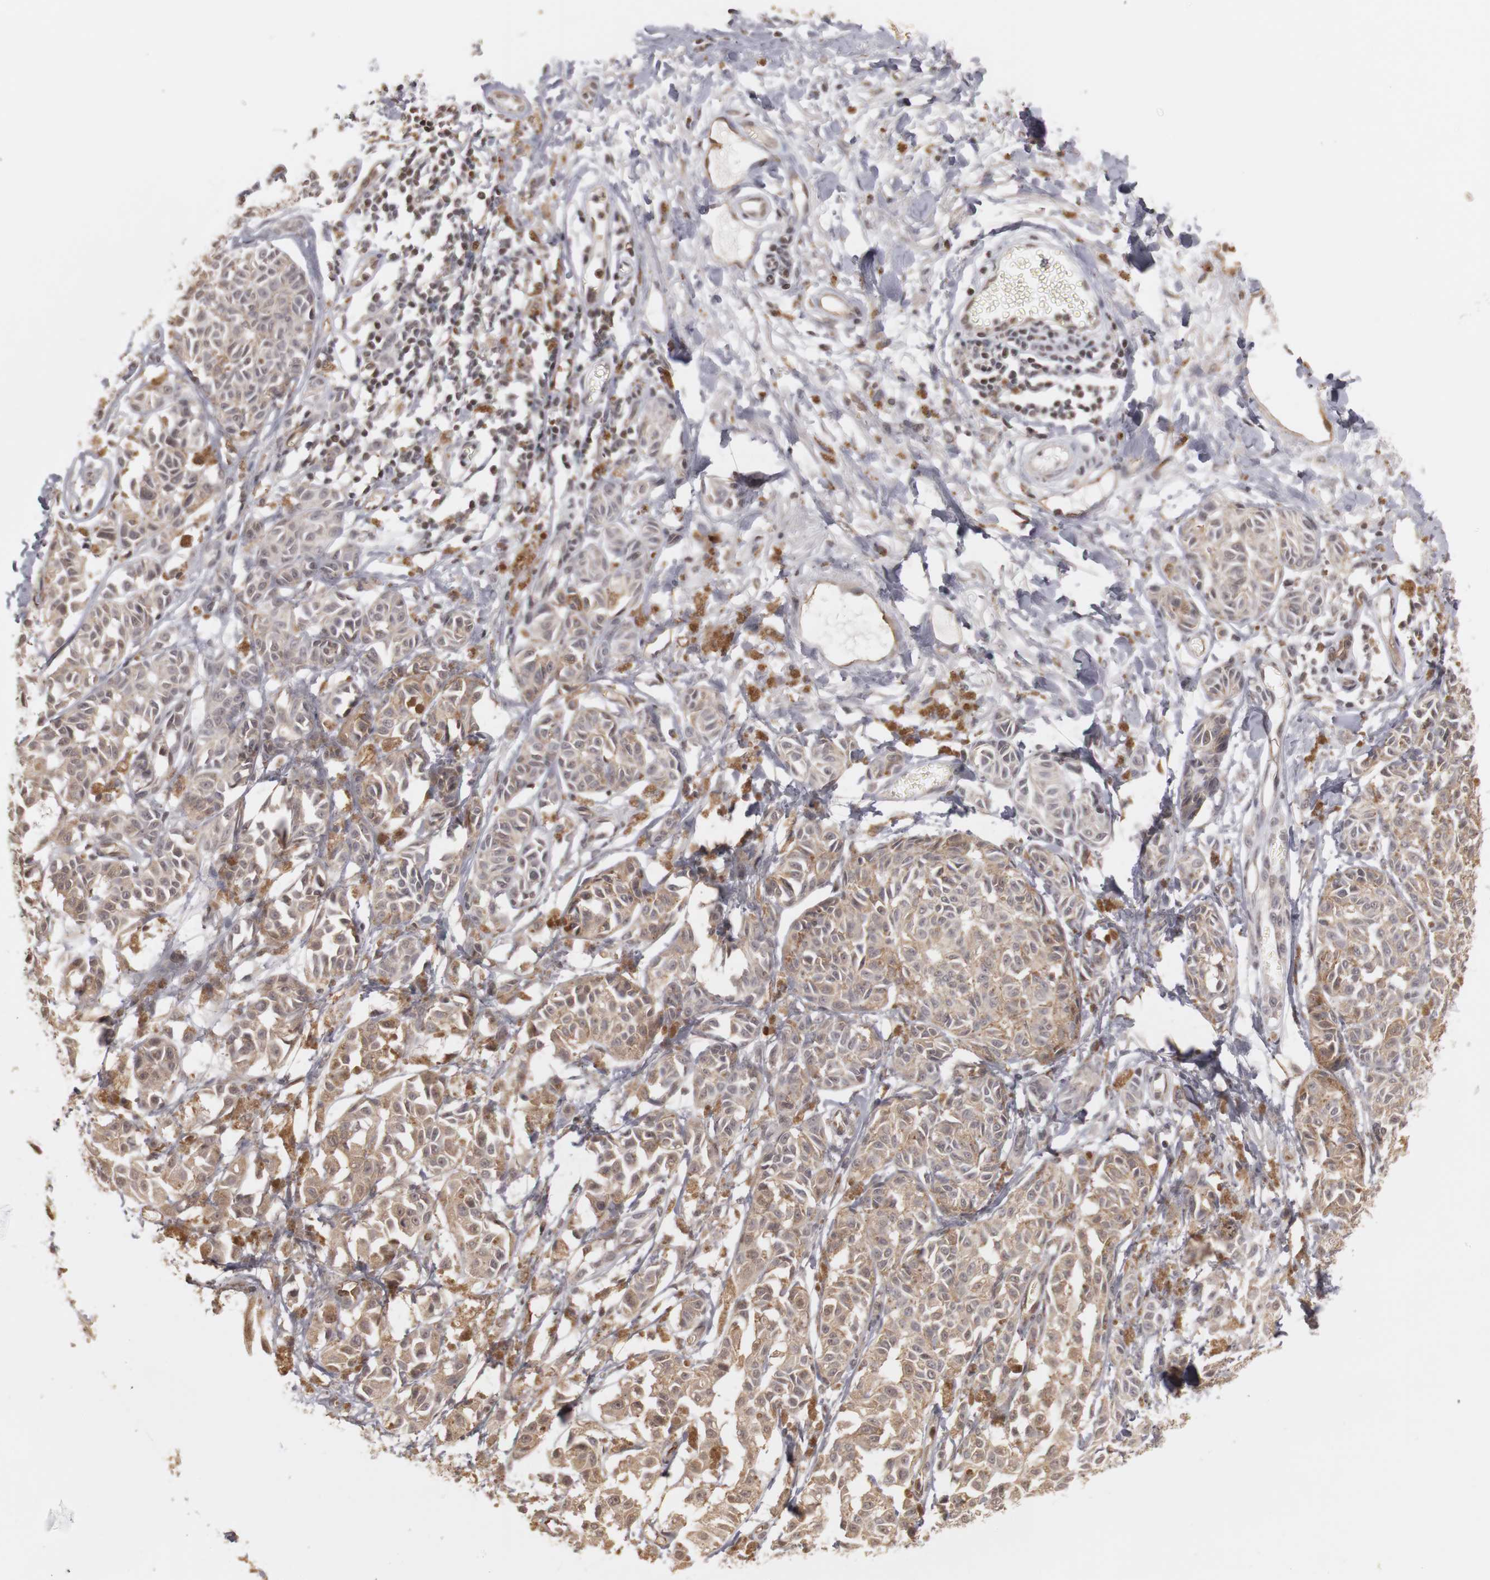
{"staining": {"intensity": "weak", "quantity": ">75%", "location": "cytoplasmic/membranous,nuclear"}, "tissue": "melanoma", "cell_type": "Tumor cells", "image_type": "cancer", "snomed": [{"axis": "morphology", "description": "Malignant melanoma, NOS"}, {"axis": "topography", "description": "Skin"}], "caption": "This histopathology image shows melanoma stained with IHC to label a protein in brown. The cytoplasmic/membranous and nuclear of tumor cells show weak positivity for the protein. Nuclei are counter-stained blue.", "gene": "PLEKHA1", "patient": {"sex": "male", "age": 76}}